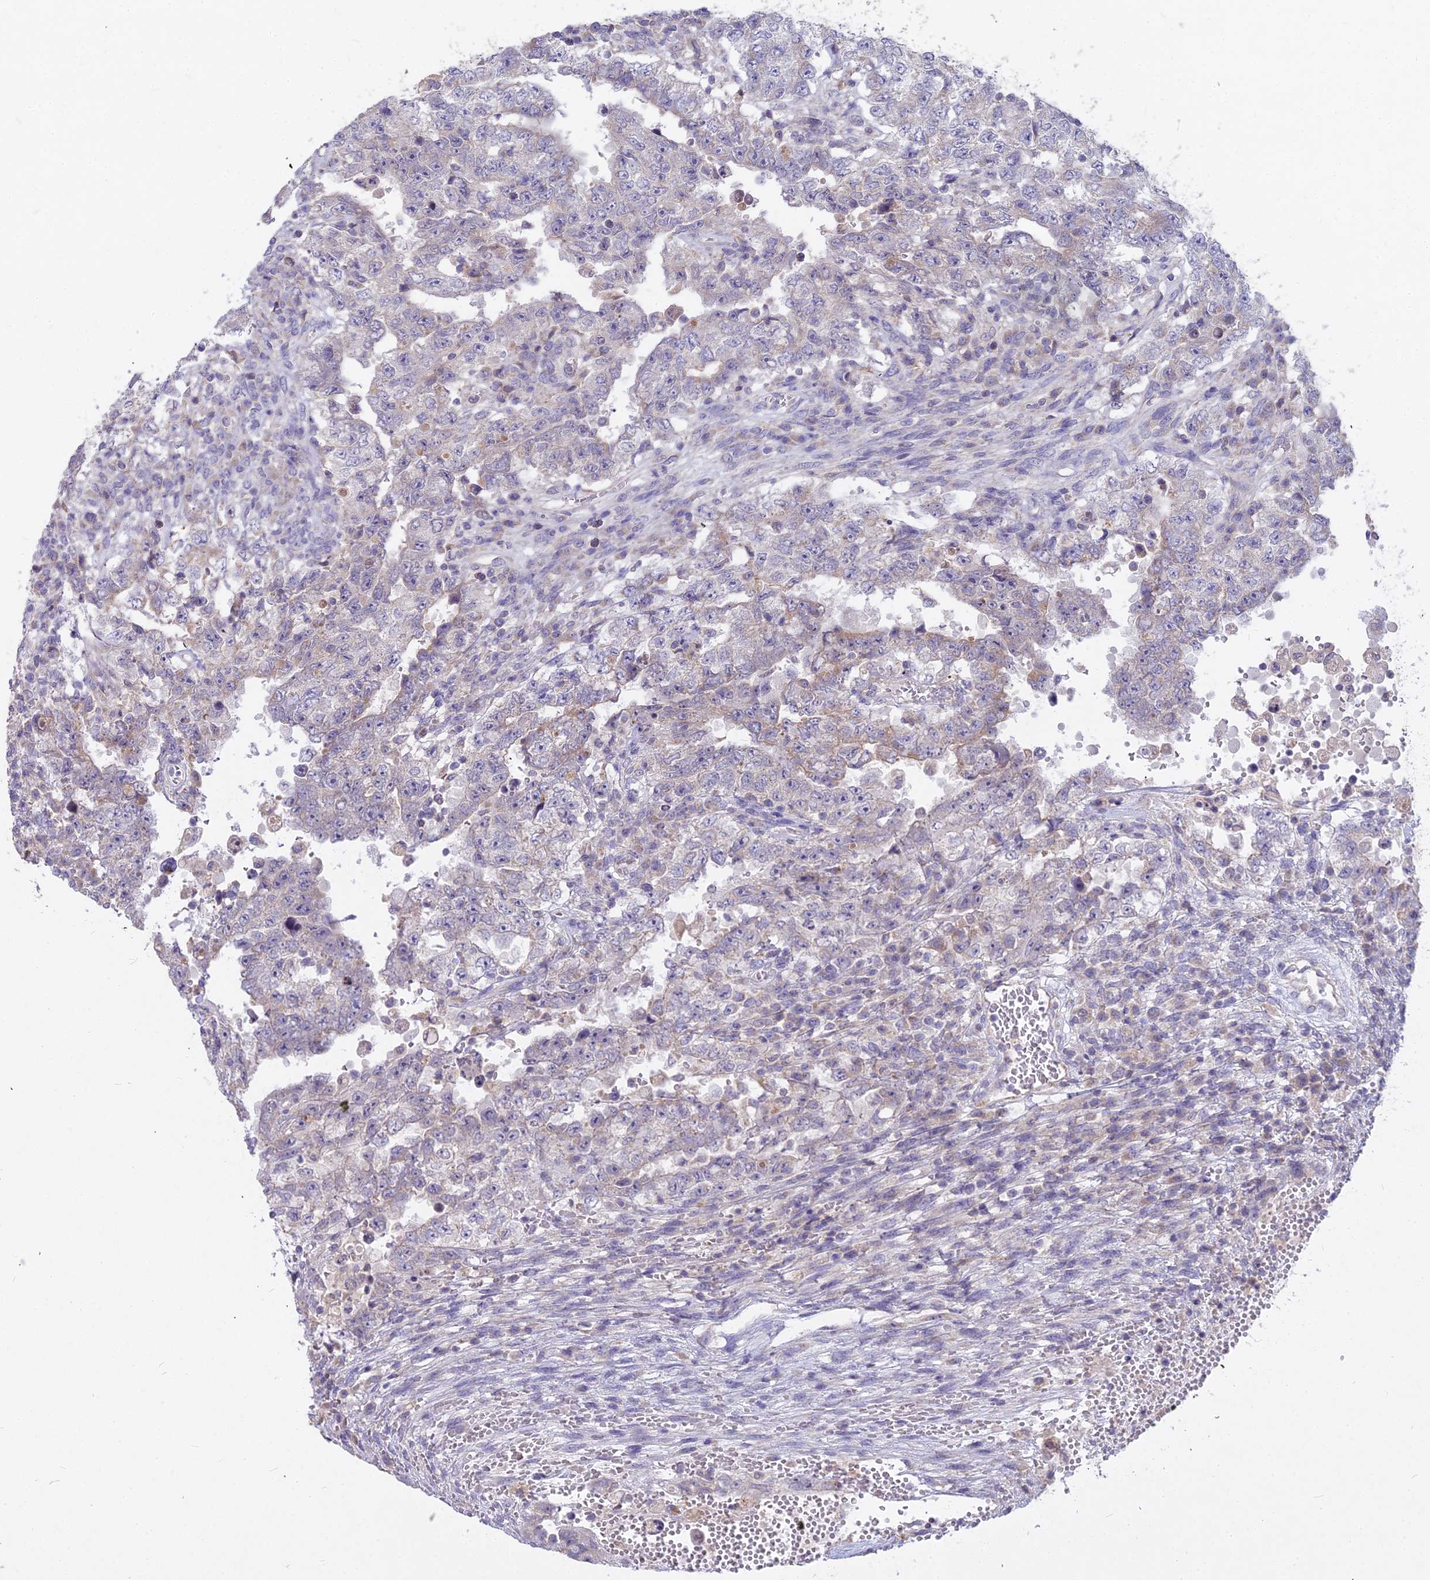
{"staining": {"intensity": "weak", "quantity": "<25%", "location": "cytoplasmic/membranous"}, "tissue": "testis cancer", "cell_type": "Tumor cells", "image_type": "cancer", "snomed": [{"axis": "morphology", "description": "Carcinoma, Embryonal, NOS"}, {"axis": "topography", "description": "Testis"}], "caption": "The immunohistochemistry (IHC) photomicrograph has no significant staining in tumor cells of testis cancer (embryonal carcinoma) tissue. The staining is performed using DAB brown chromogen with nuclei counter-stained in using hematoxylin.", "gene": "MICU2", "patient": {"sex": "male", "age": 26}}